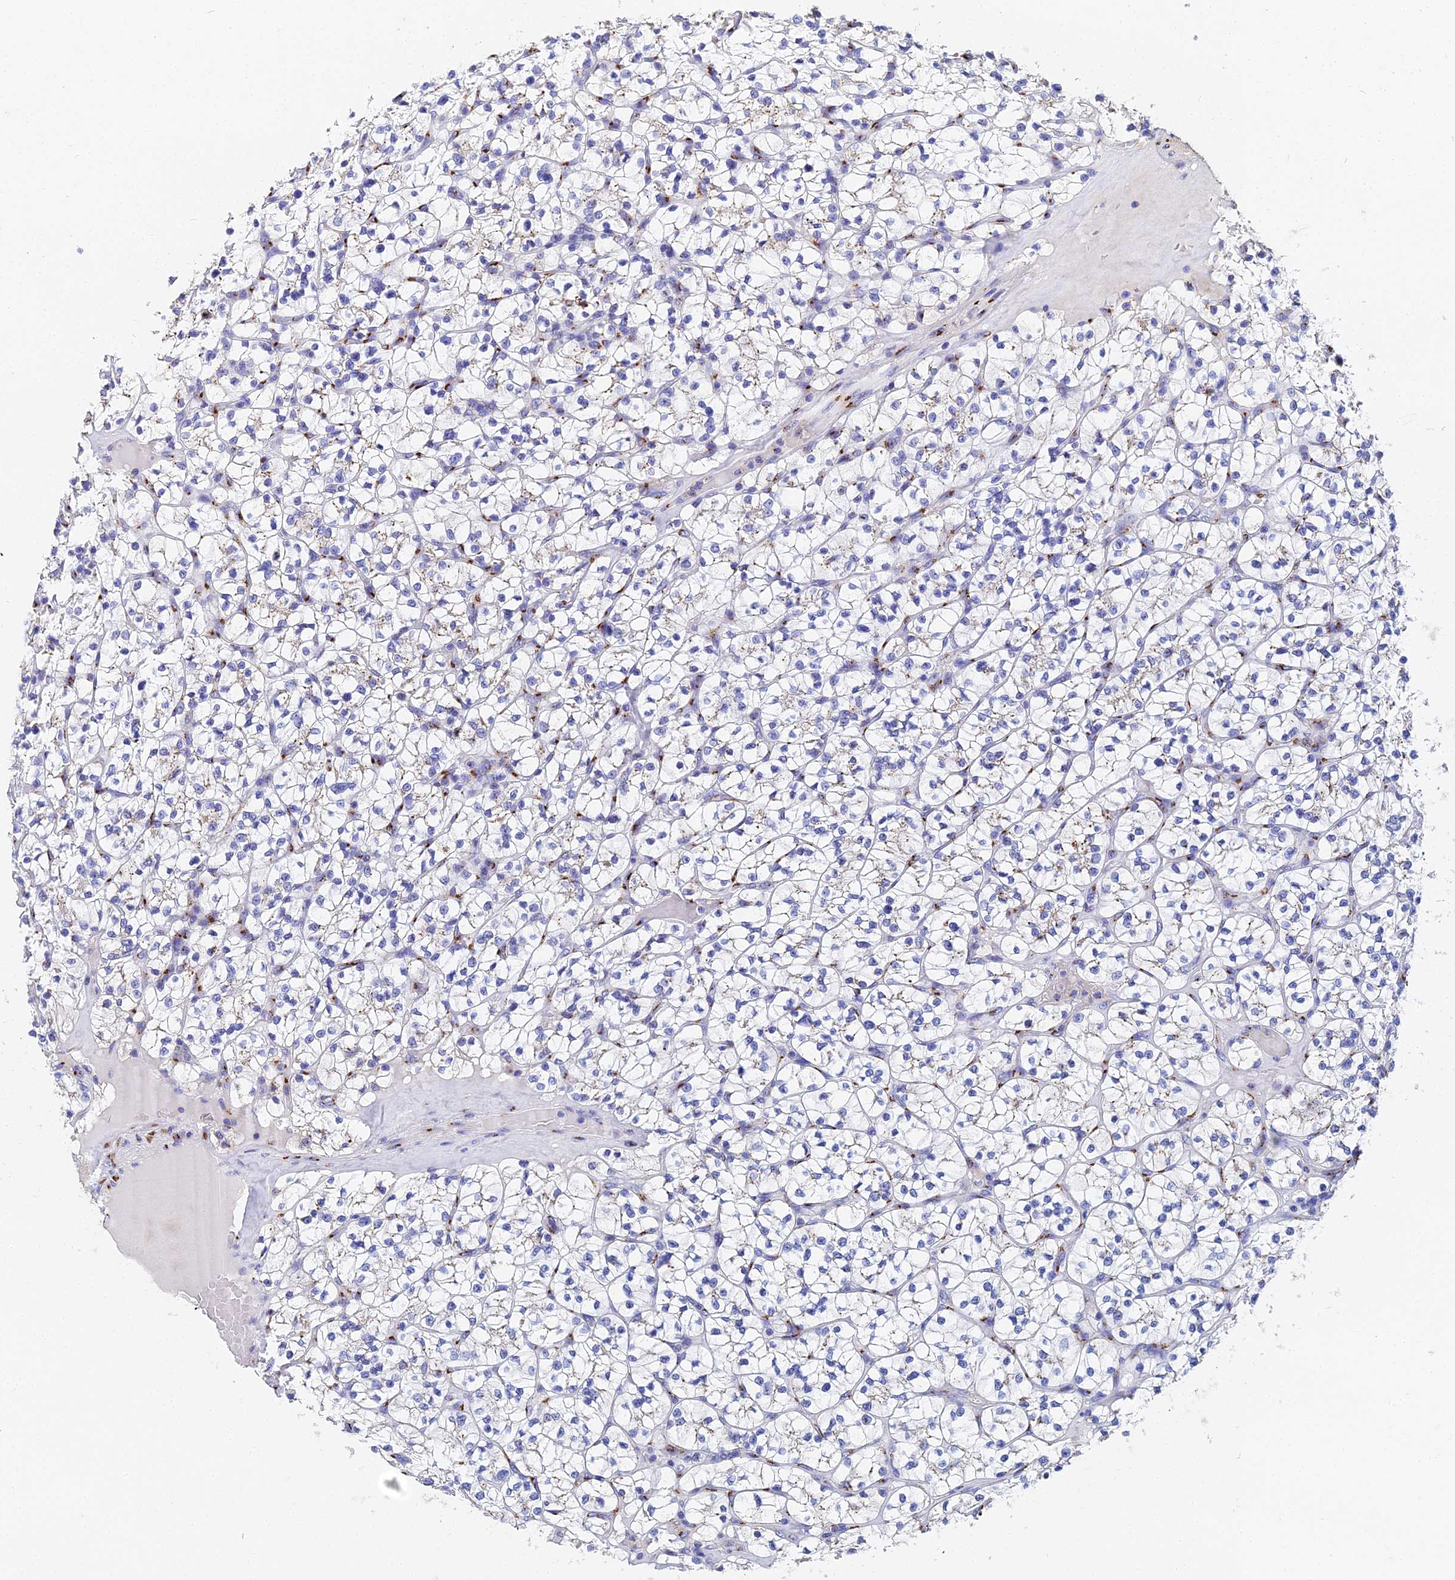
{"staining": {"intensity": "negative", "quantity": "none", "location": "none"}, "tissue": "renal cancer", "cell_type": "Tumor cells", "image_type": "cancer", "snomed": [{"axis": "morphology", "description": "Adenocarcinoma, NOS"}, {"axis": "topography", "description": "Kidney"}], "caption": "This is an IHC histopathology image of human adenocarcinoma (renal). There is no staining in tumor cells.", "gene": "ENSG00000268674", "patient": {"sex": "female", "age": 64}}